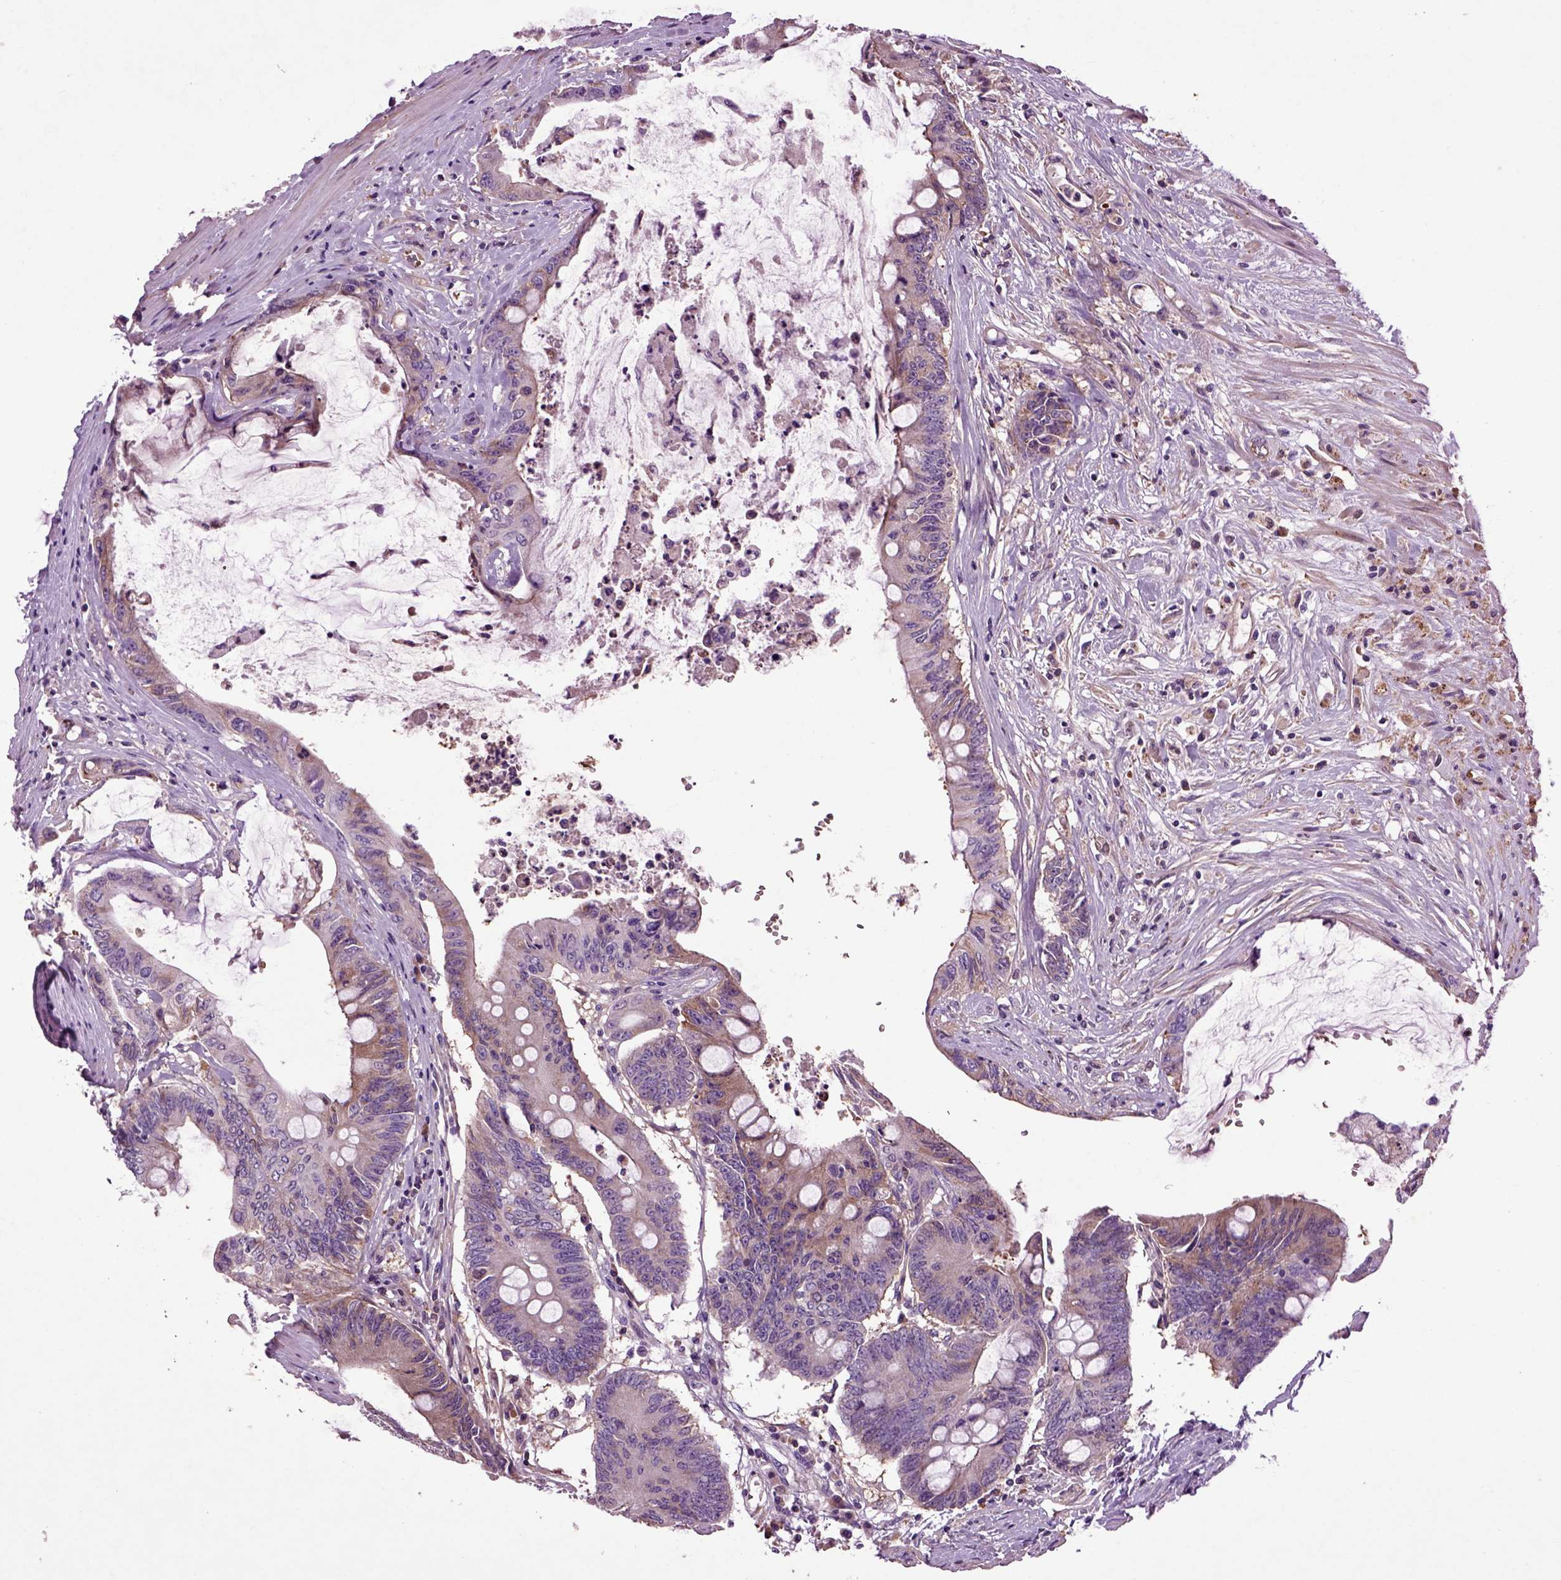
{"staining": {"intensity": "moderate", "quantity": "<25%", "location": "cytoplasmic/membranous"}, "tissue": "colorectal cancer", "cell_type": "Tumor cells", "image_type": "cancer", "snomed": [{"axis": "morphology", "description": "Adenocarcinoma, NOS"}, {"axis": "topography", "description": "Rectum"}], "caption": "Tumor cells exhibit moderate cytoplasmic/membranous positivity in about <25% of cells in adenocarcinoma (colorectal). (Stains: DAB (3,3'-diaminobenzidine) in brown, nuclei in blue, Microscopy: brightfield microscopy at high magnification).", "gene": "SPON1", "patient": {"sex": "male", "age": 59}}